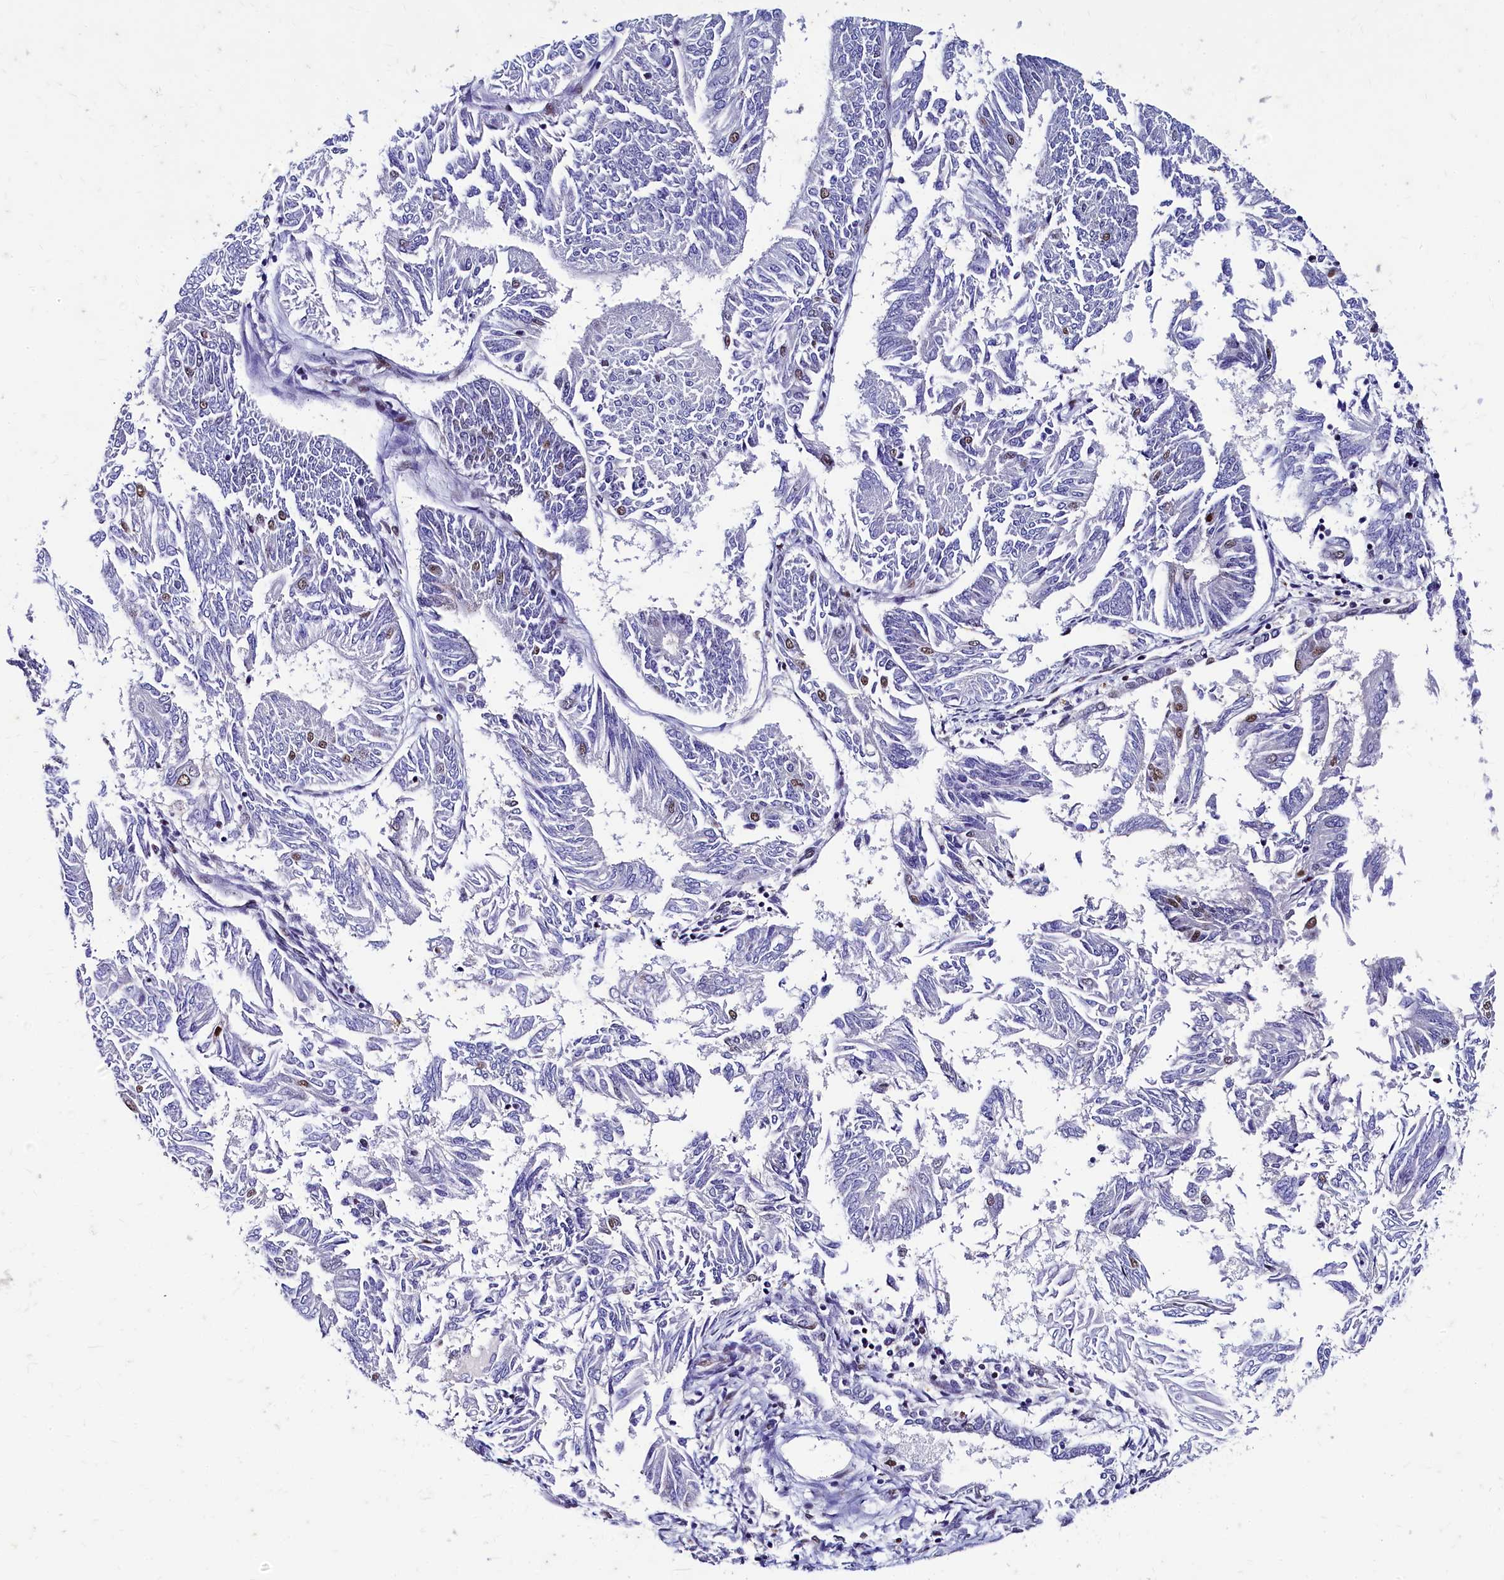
{"staining": {"intensity": "moderate", "quantity": "<25%", "location": "nuclear"}, "tissue": "endometrial cancer", "cell_type": "Tumor cells", "image_type": "cancer", "snomed": [{"axis": "morphology", "description": "Adenocarcinoma, NOS"}, {"axis": "topography", "description": "Endometrium"}], "caption": "Endometrial cancer tissue exhibits moderate nuclear positivity in approximately <25% of tumor cells The protein of interest is shown in brown color, while the nuclei are stained blue.", "gene": "CPSF7", "patient": {"sex": "female", "age": 58}}